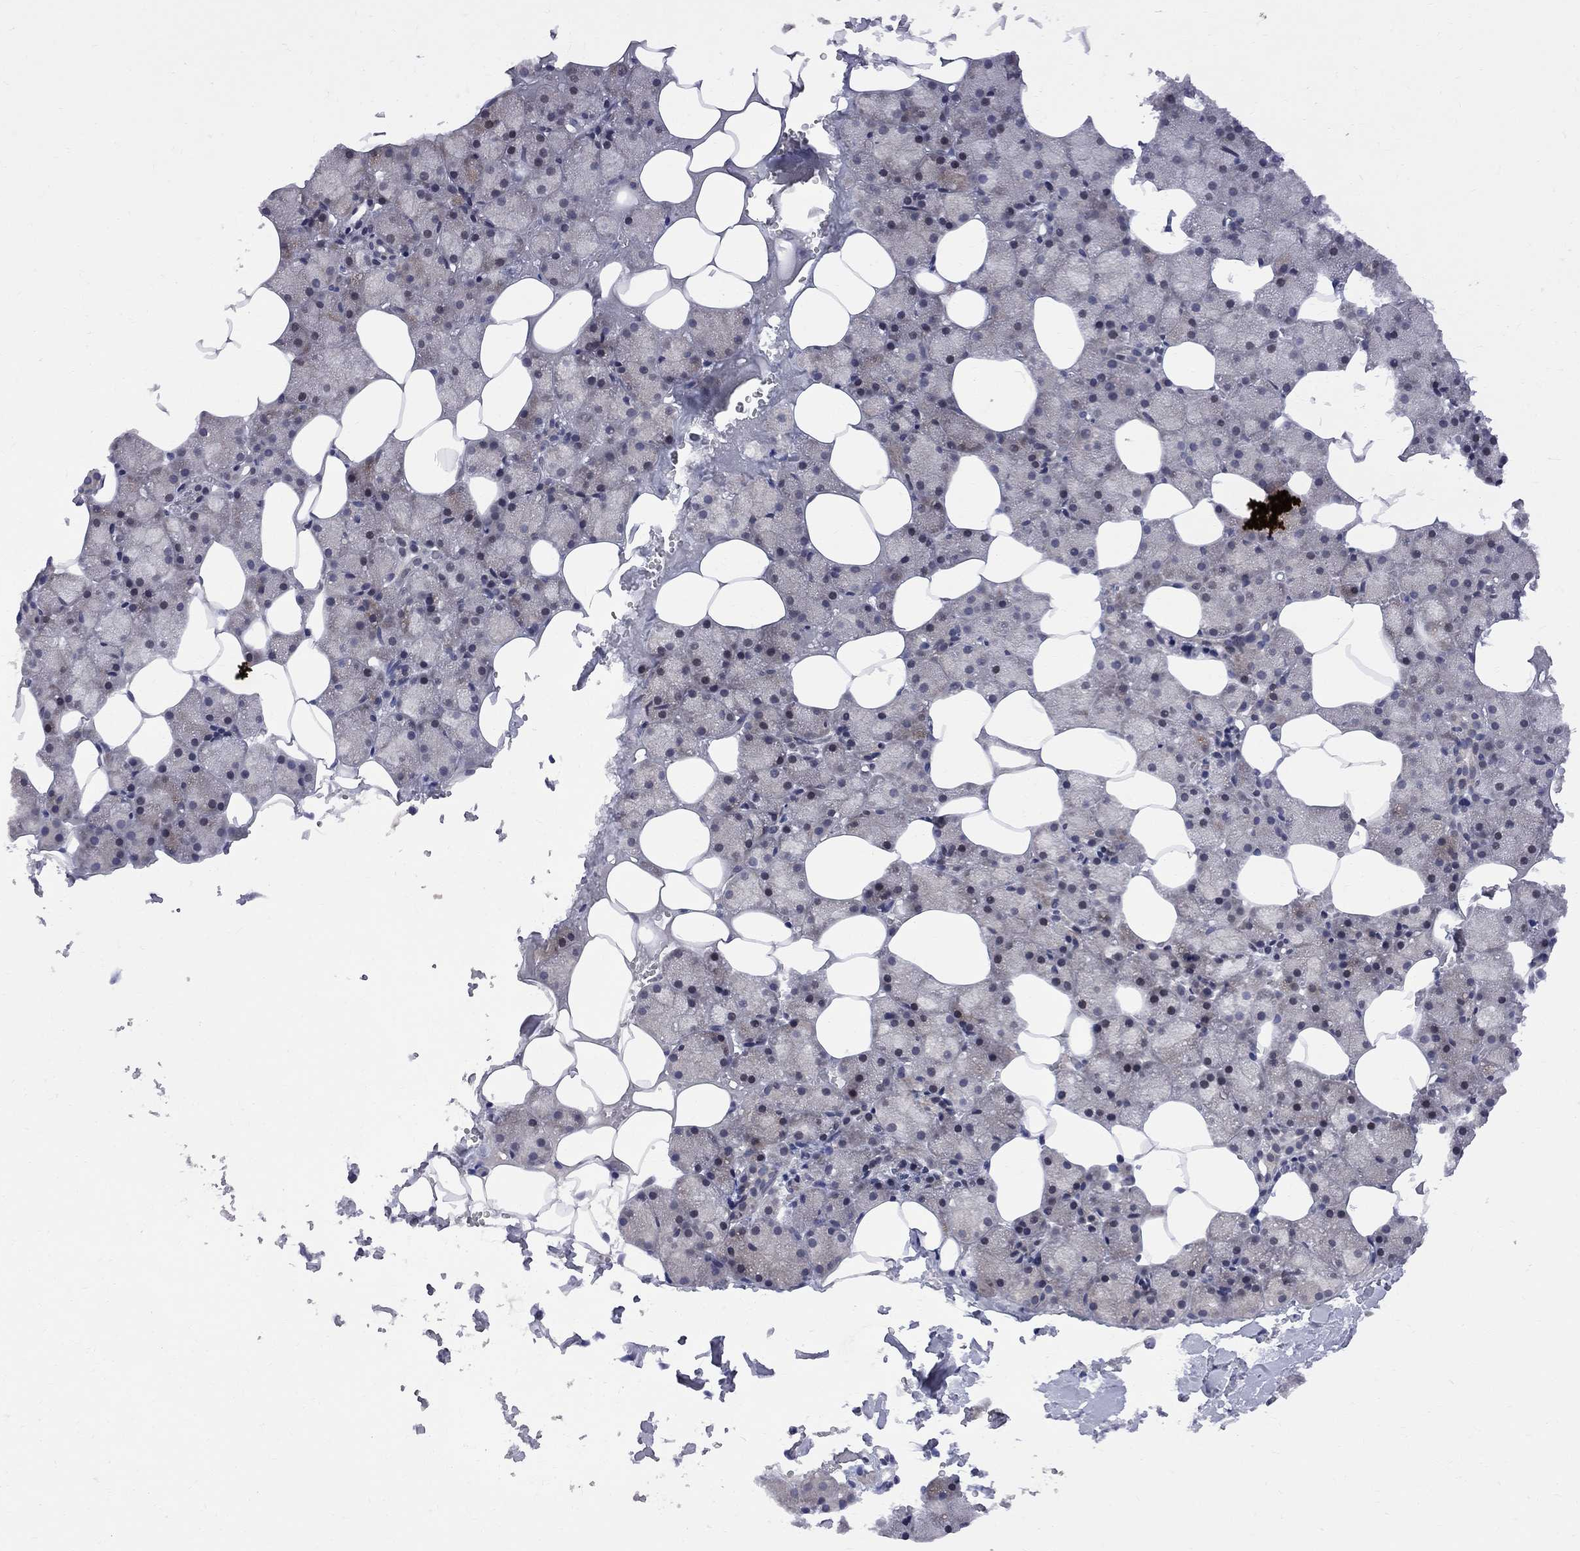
{"staining": {"intensity": "negative", "quantity": "none", "location": "none"}, "tissue": "salivary gland", "cell_type": "Glandular cells", "image_type": "normal", "snomed": [{"axis": "morphology", "description": "Normal tissue, NOS"}, {"axis": "topography", "description": "Salivary gland"}], "caption": "An immunohistochemistry (IHC) photomicrograph of normal salivary gland is shown. There is no staining in glandular cells of salivary gland.", "gene": "CNOT11", "patient": {"sex": "male", "age": 38}}